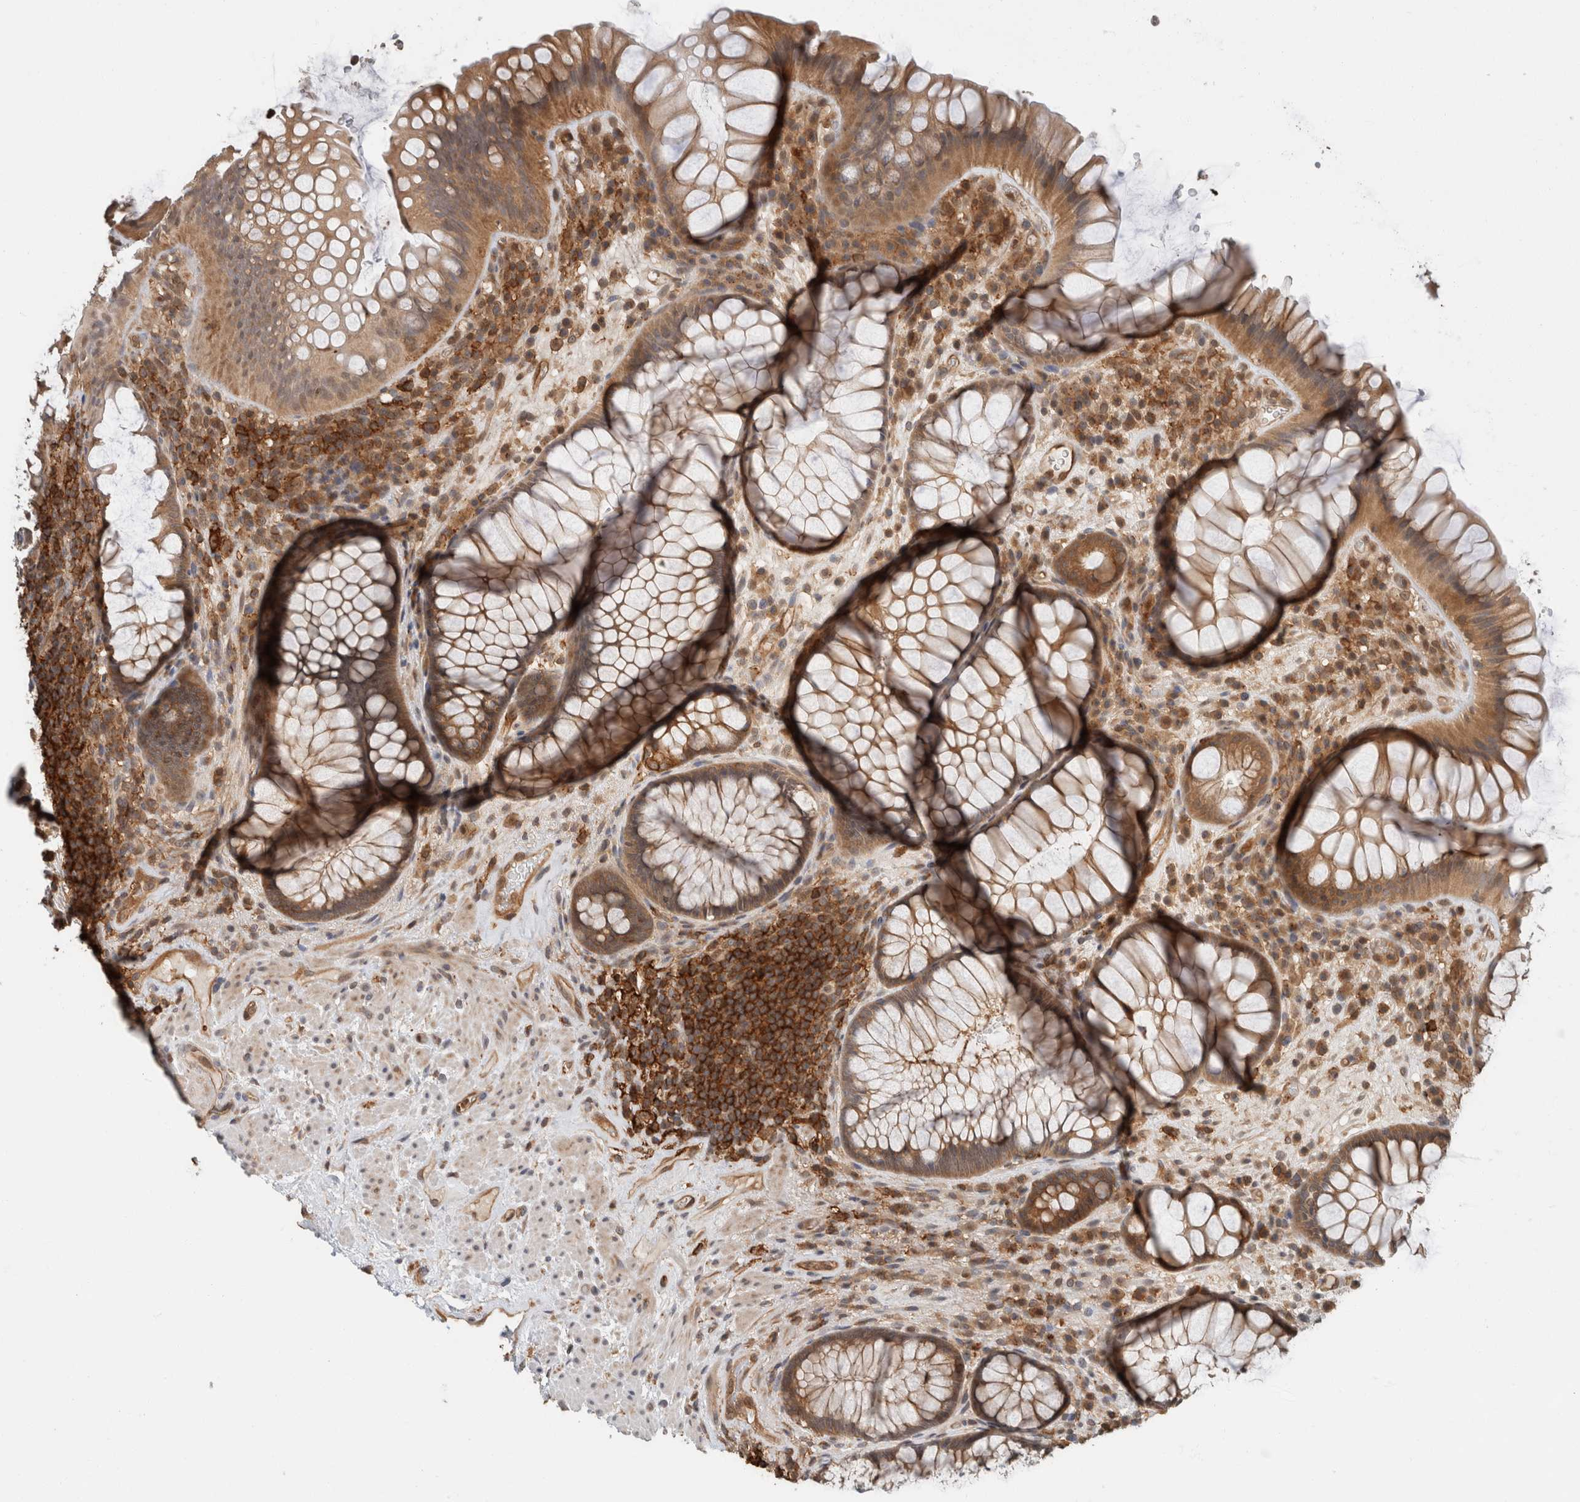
{"staining": {"intensity": "moderate", "quantity": ">75%", "location": "cytoplasmic/membranous"}, "tissue": "rectum", "cell_type": "Glandular cells", "image_type": "normal", "snomed": [{"axis": "morphology", "description": "Normal tissue, NOS"}, {"axis": "topography", "description": "Rectum"}], "caption": "Protein staining by immunohistochemistry (IHC) demonstrates moderate cytoplasmic/membranous staining in about >75% of glandular cells in normal rectum.", "gene": "PFDN4", "patient": {"sex": "male", "age": 51}}